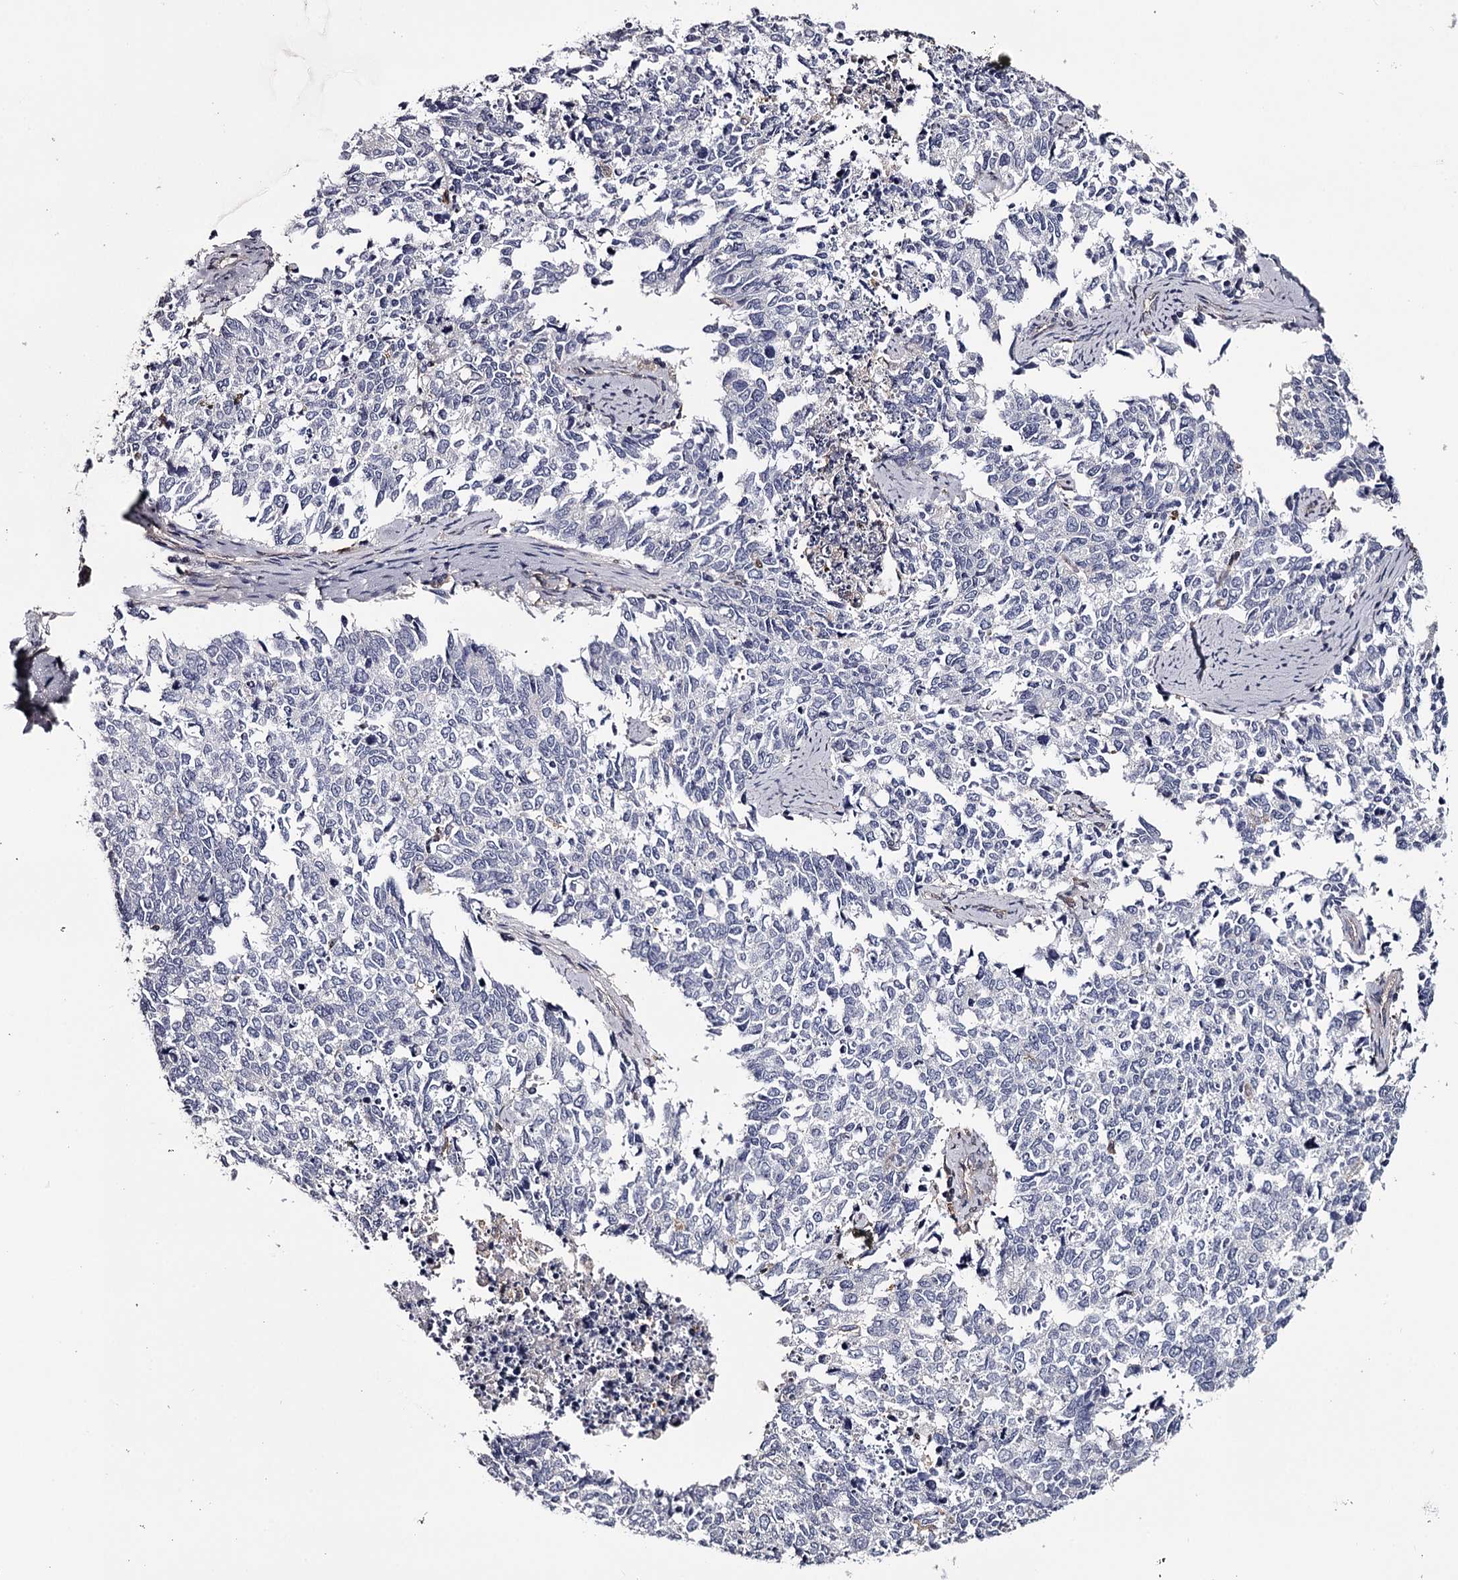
{"staining": {"intensity": "negative", "quantity": "none", "location": "none"}, "tissue": "cervical cancer", "cell_type": "Tumor cells", "image_type": "cancer", "snomed": [{"axis": "morphology", "description": "Squamous cell carcinoma, NOS"}, {"axis": "topography", "description": "Cervix"}], "caption": "Tumor cells are negative for brown protein staining in cervical cancer.", "gene": "GSTO1", "patient": {"sex": "female", "age": 63}}